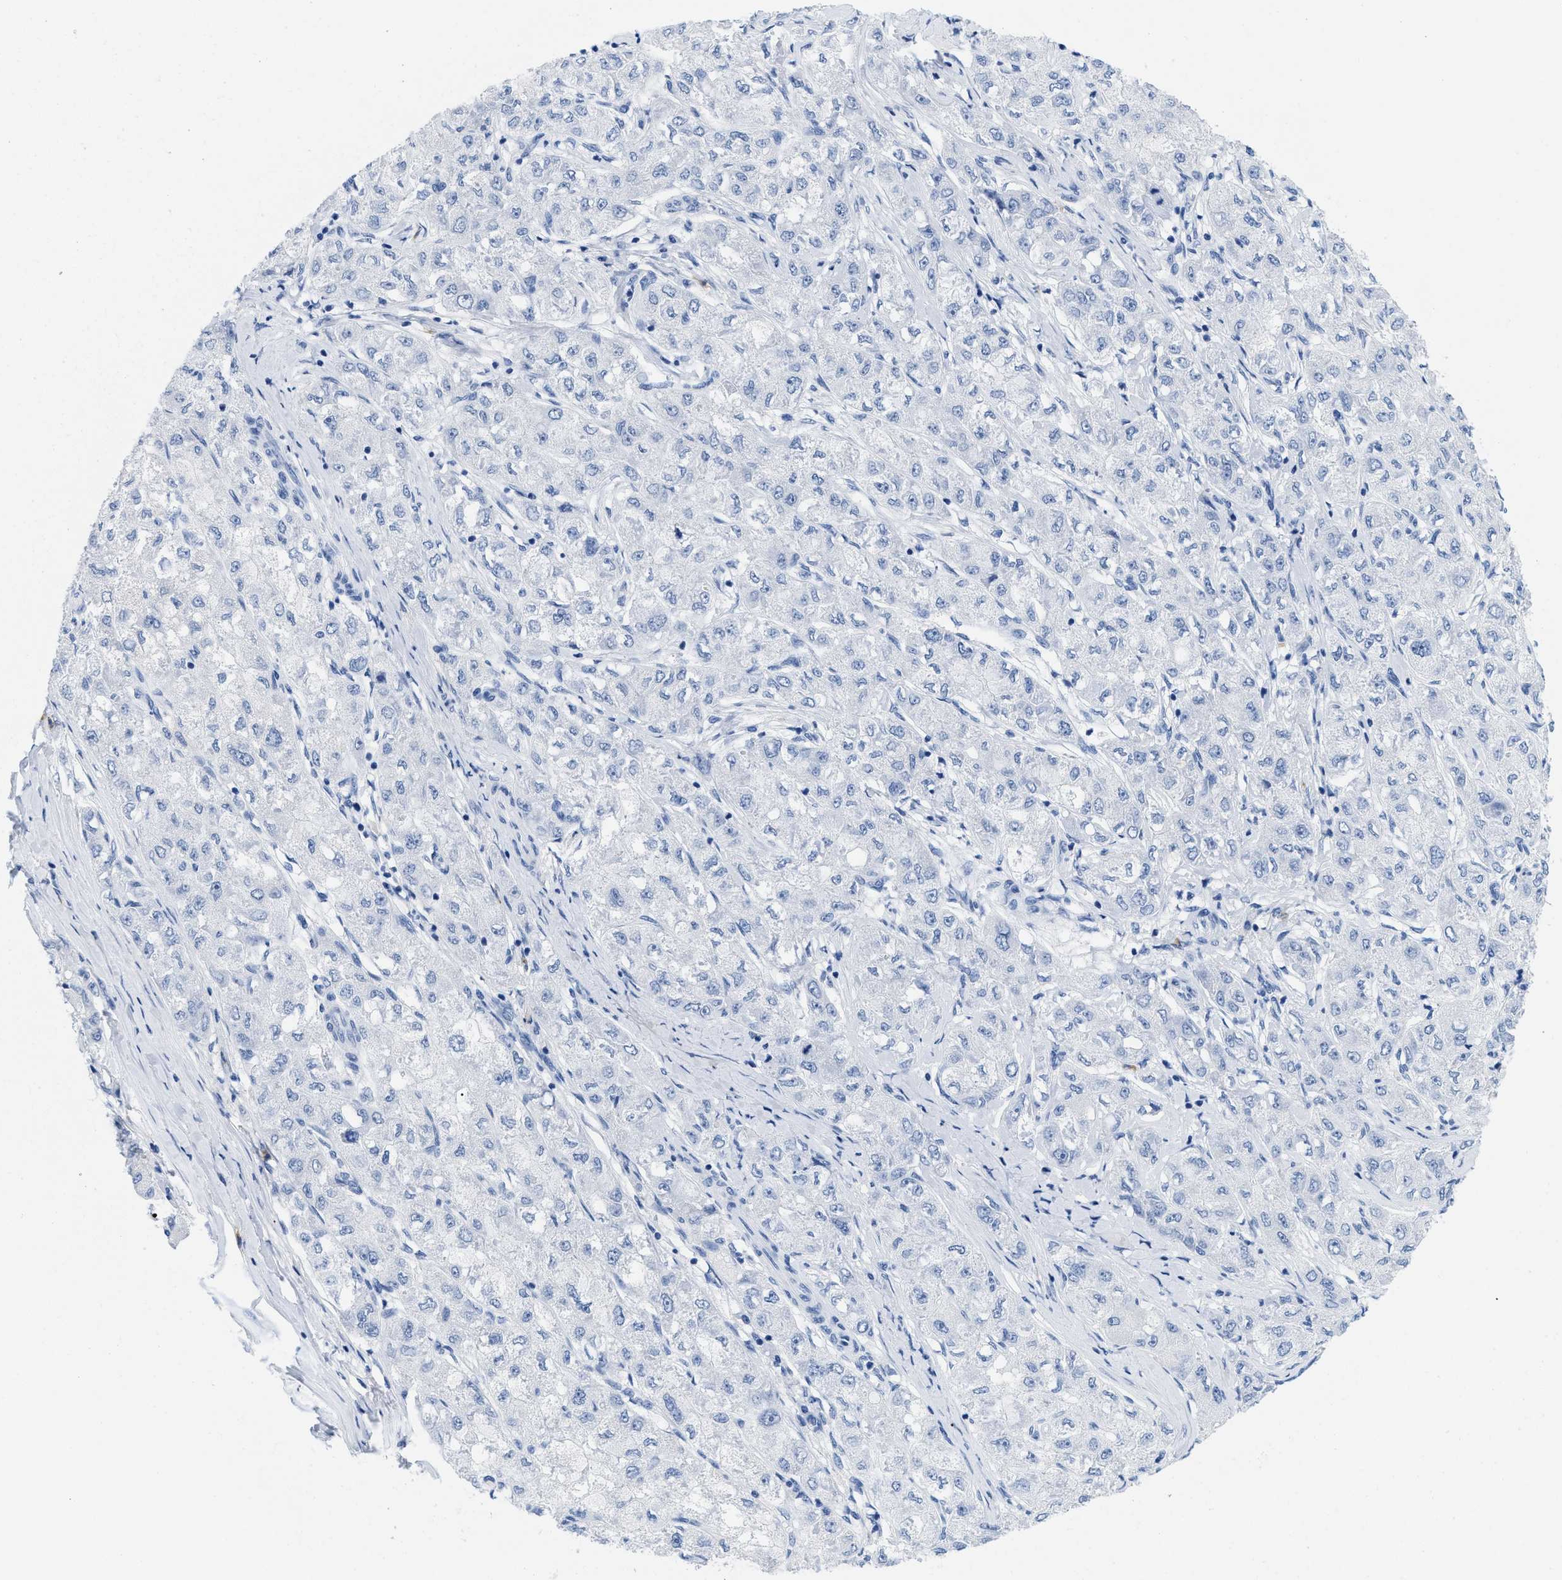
{"staining": {"intensity": "negative", "quantity": "none", "location": "none"}, "tissue": "liver cancer", "cell_type": "Tumor cells", "image_type": "cancer", "snomed": [{"axis": "morphology", "description": "Carcinoma, Hepatocellular, NOS"}, {"axis": "topography", "description": "Liver"}], "caption": "This micrograph is of liver cancer (hepatocellular carcinoma) stained with IHC to label a protein in brown with the nuclei are counter-stained blue. There is no staining in tumor cells. The staining is performed using DAB (3,3'-diaminobenzidine) brown chromogen with nuclei counter-stained in using hematoxylin.", "gene": "CR1", "patient": {"sex": "male", "age": 80}}